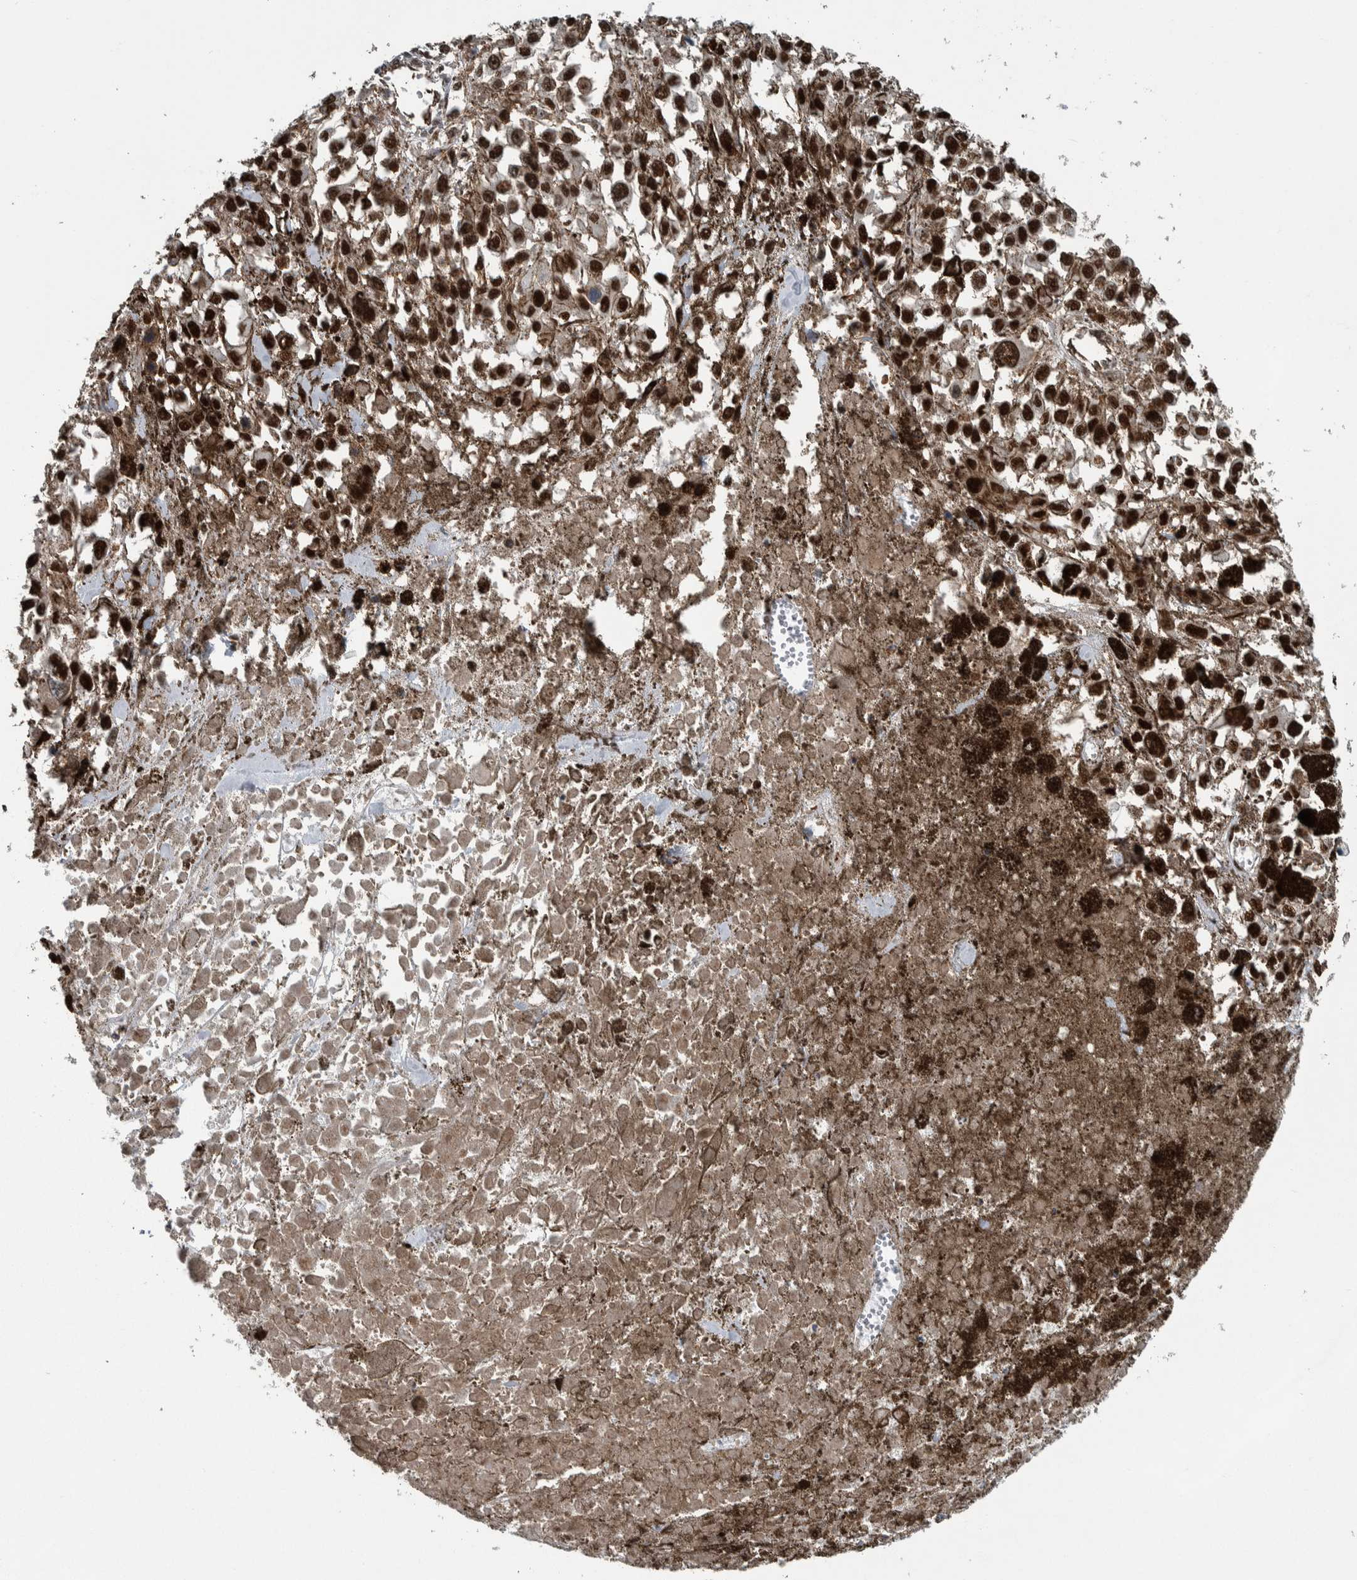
{"staining": {"intensity": "strong", "quantity": ">75%", "location": "nuclear"}, "tissue": "melanoma", "cell_type": "Tumor cells", "image_type": "cancer", "snomed": [{"axis": "morphology", "description": "Malignant melanoma, Metastatic site"}, {"axis": "topography", "description": "Lymph node"}], "caption": "Strong nuclear positivity for a protein is present in about >75% of tumor cells of melanoma using IHC.", "gene": "FAM135B", "patient": {"sex": "male", "age": 59}}